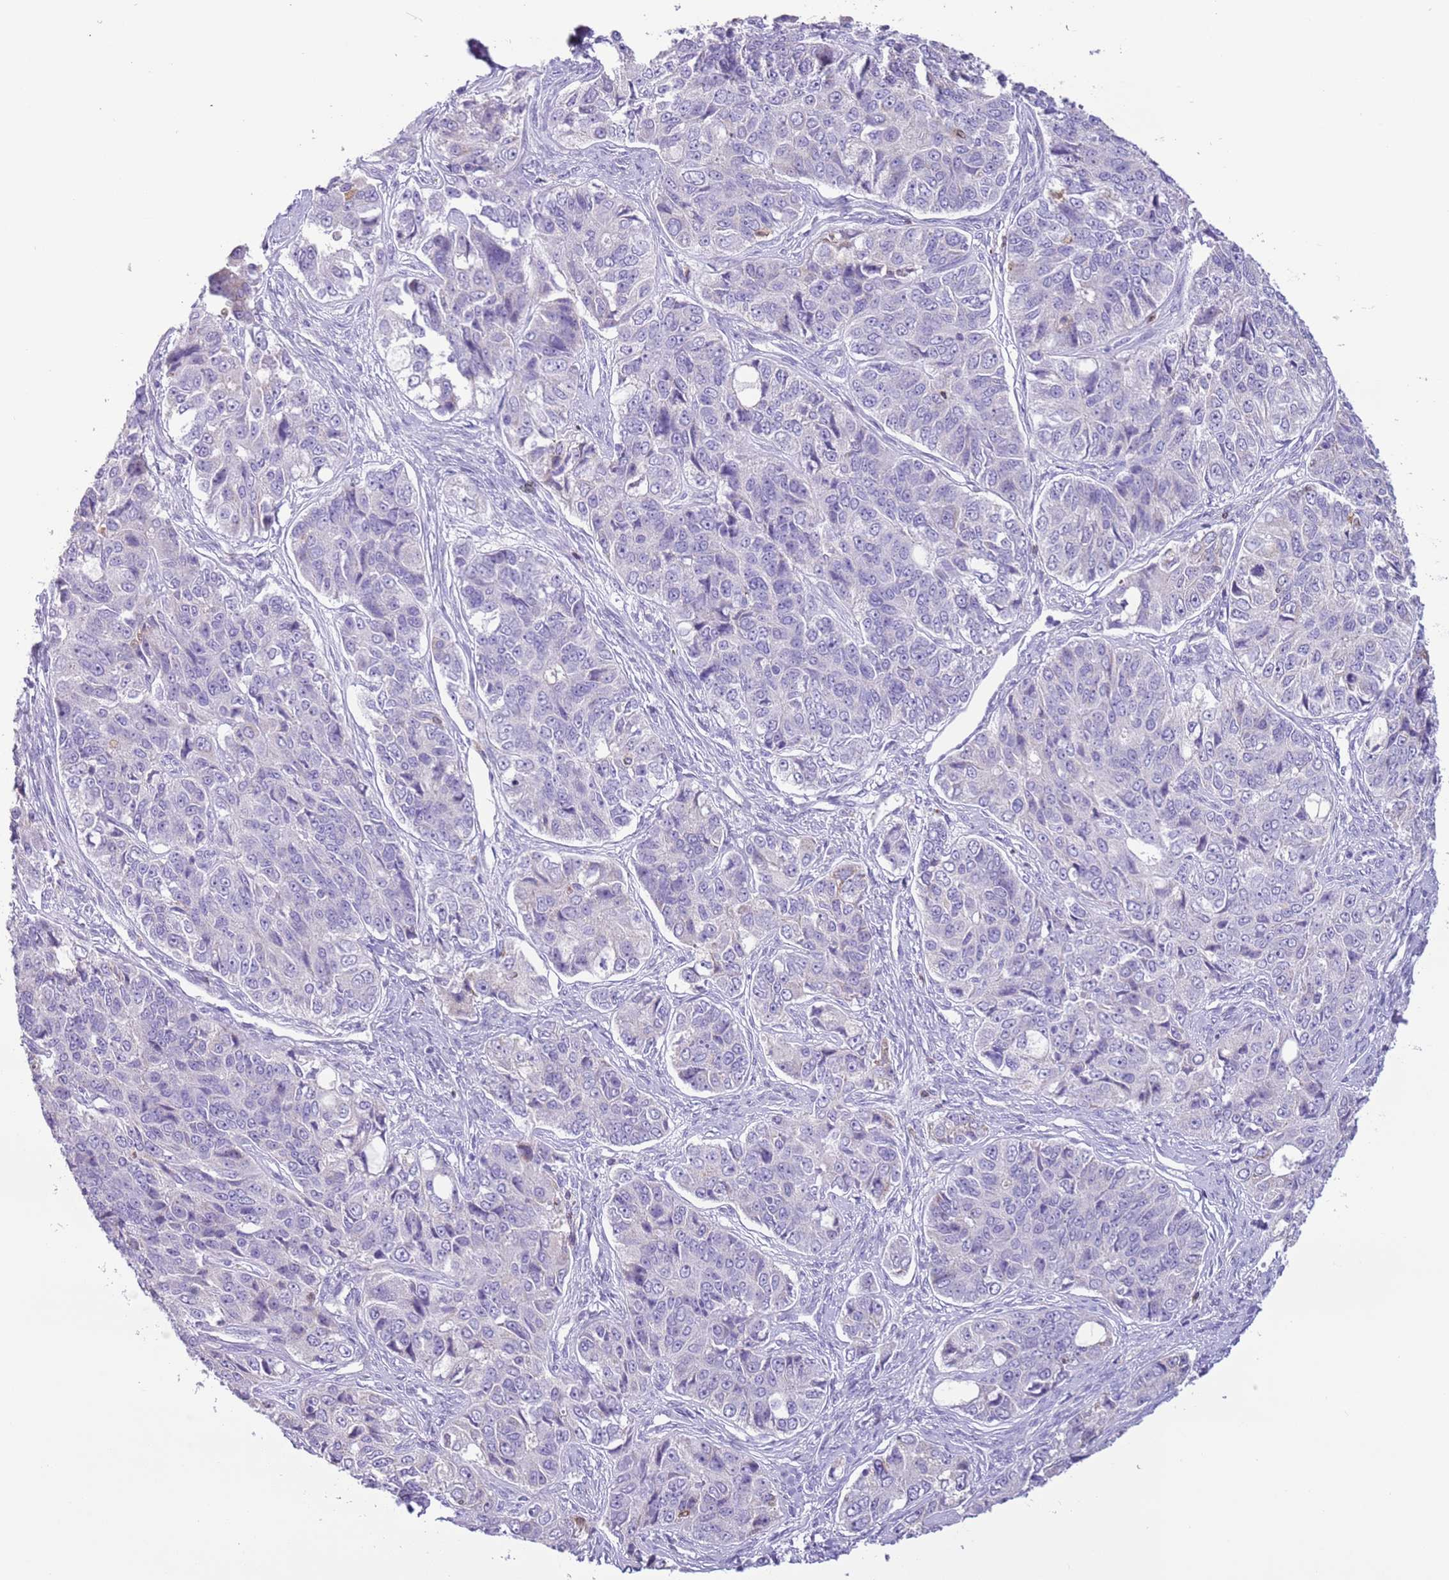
{"staining": {"intensity": "negative", "quantity": "none", "location": "none"}, "tissue": "ovarian cancer", "cell_type": "Tumor cells", "image_type": "cancer", "snomed": [{"axis": "morphology", "description": "Carcinoma, endometroid"}, {"axis": "topography", "description": "Ovary"}], "caption": "Immunohistochemistry (IHC) micrograph of human ovarian cancer (endometroid carcinoma) stained for a protein (brown), which demonstrates no positivity in tumor cells. Nuclei are stained in blue.", "gene": "ZNF697", "patient": {"sex": "female", "age": 51}}